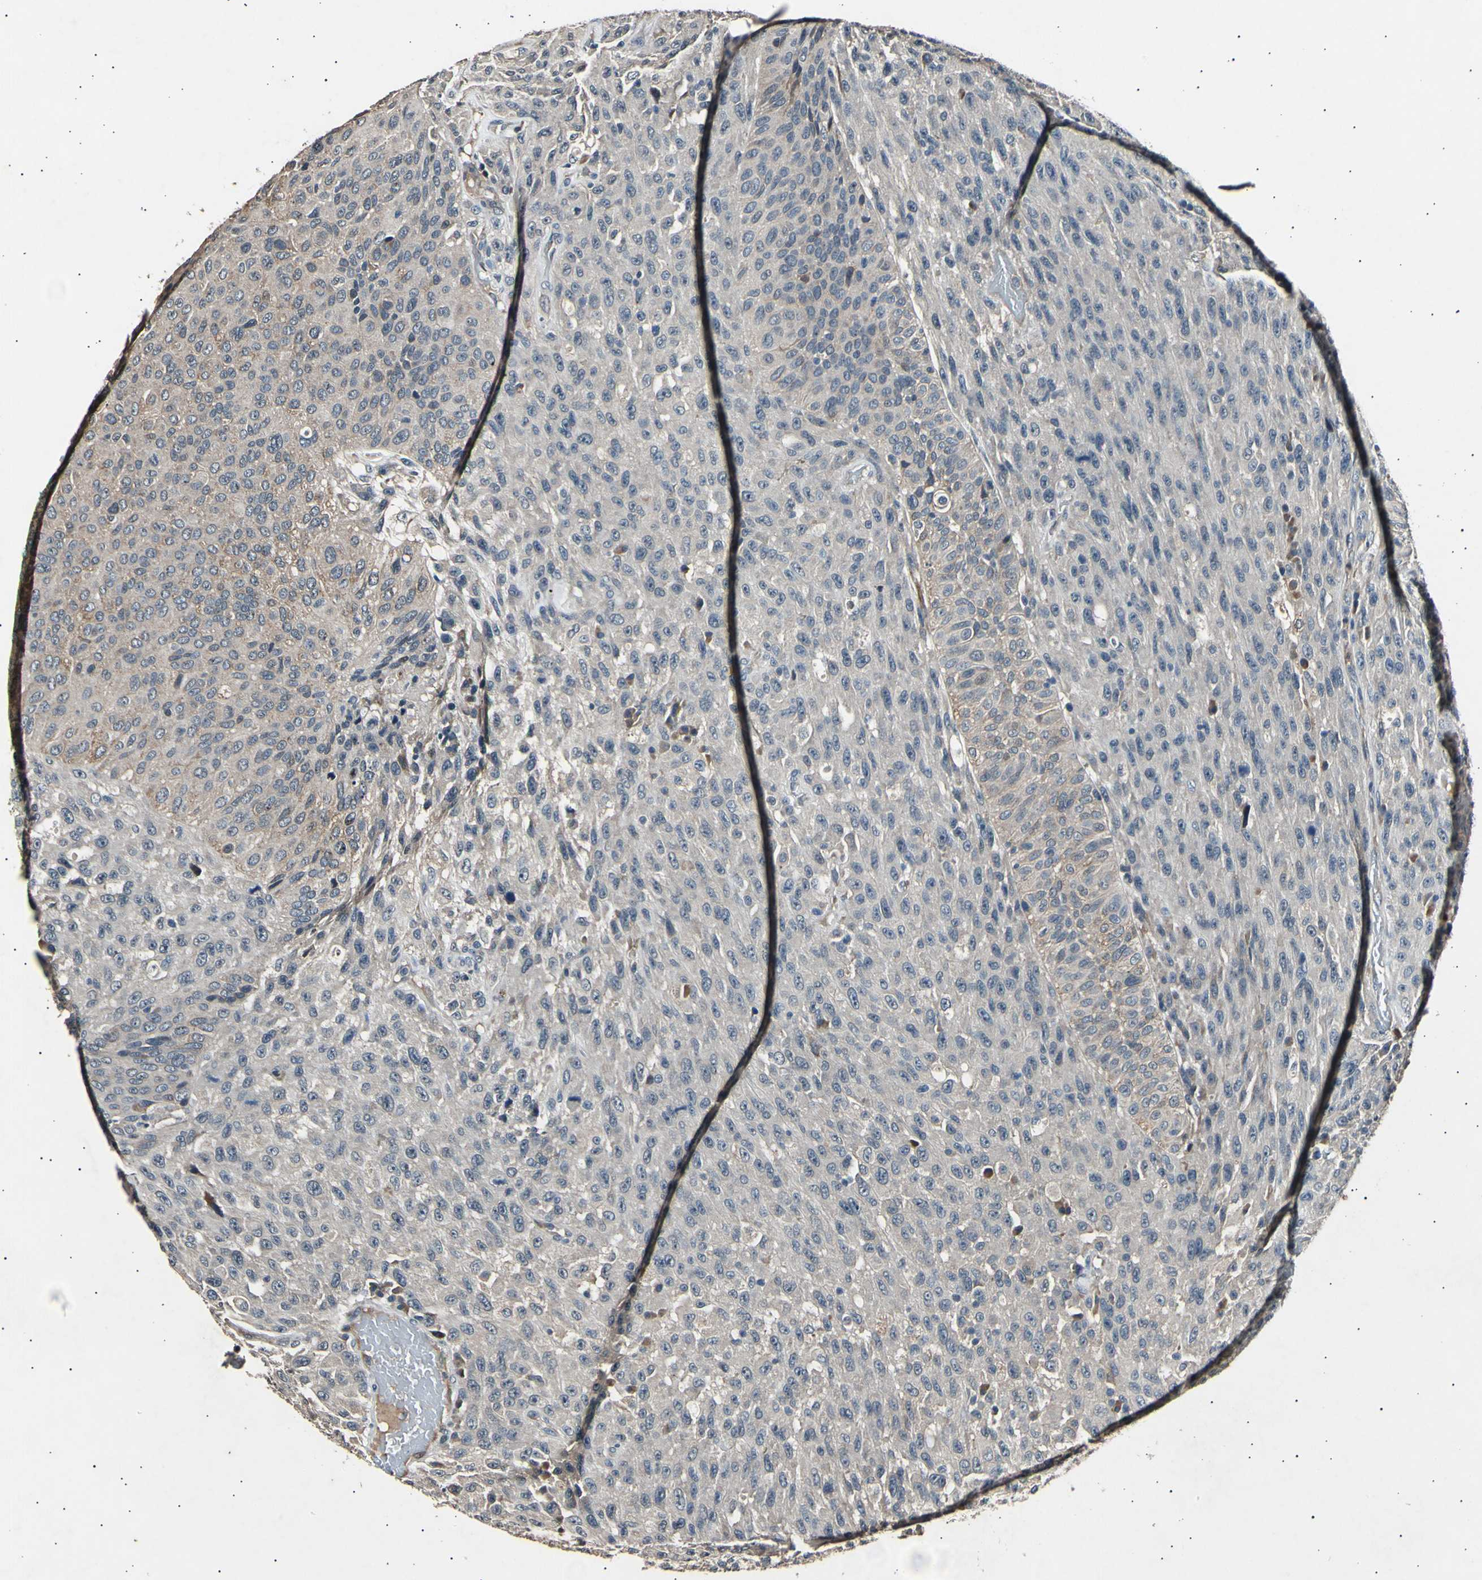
{"staining": {"intensity": "weak", "quantity": "25%-75%", "location": "cytoplasmic/membranous"}, "tissue": "urothelial cancer", "cell_type": "Tumor cells", "image_type": "cancer", "snomed": [{"axis": "morphology", "description": "Urothelial carcinoma, High grade"}, {"axis": "topography", "description": "Urinary bladder"}], "caption": "High-power microscopy captured an immunohistochemistry image of high-grade urothelial carcinoma, revealing weak cytoplasmic/membranous positivity in approximately 25%-75% of tumor cells.", "gene": "ADCY3", "patient": {"sex": "male", "age": 66}}